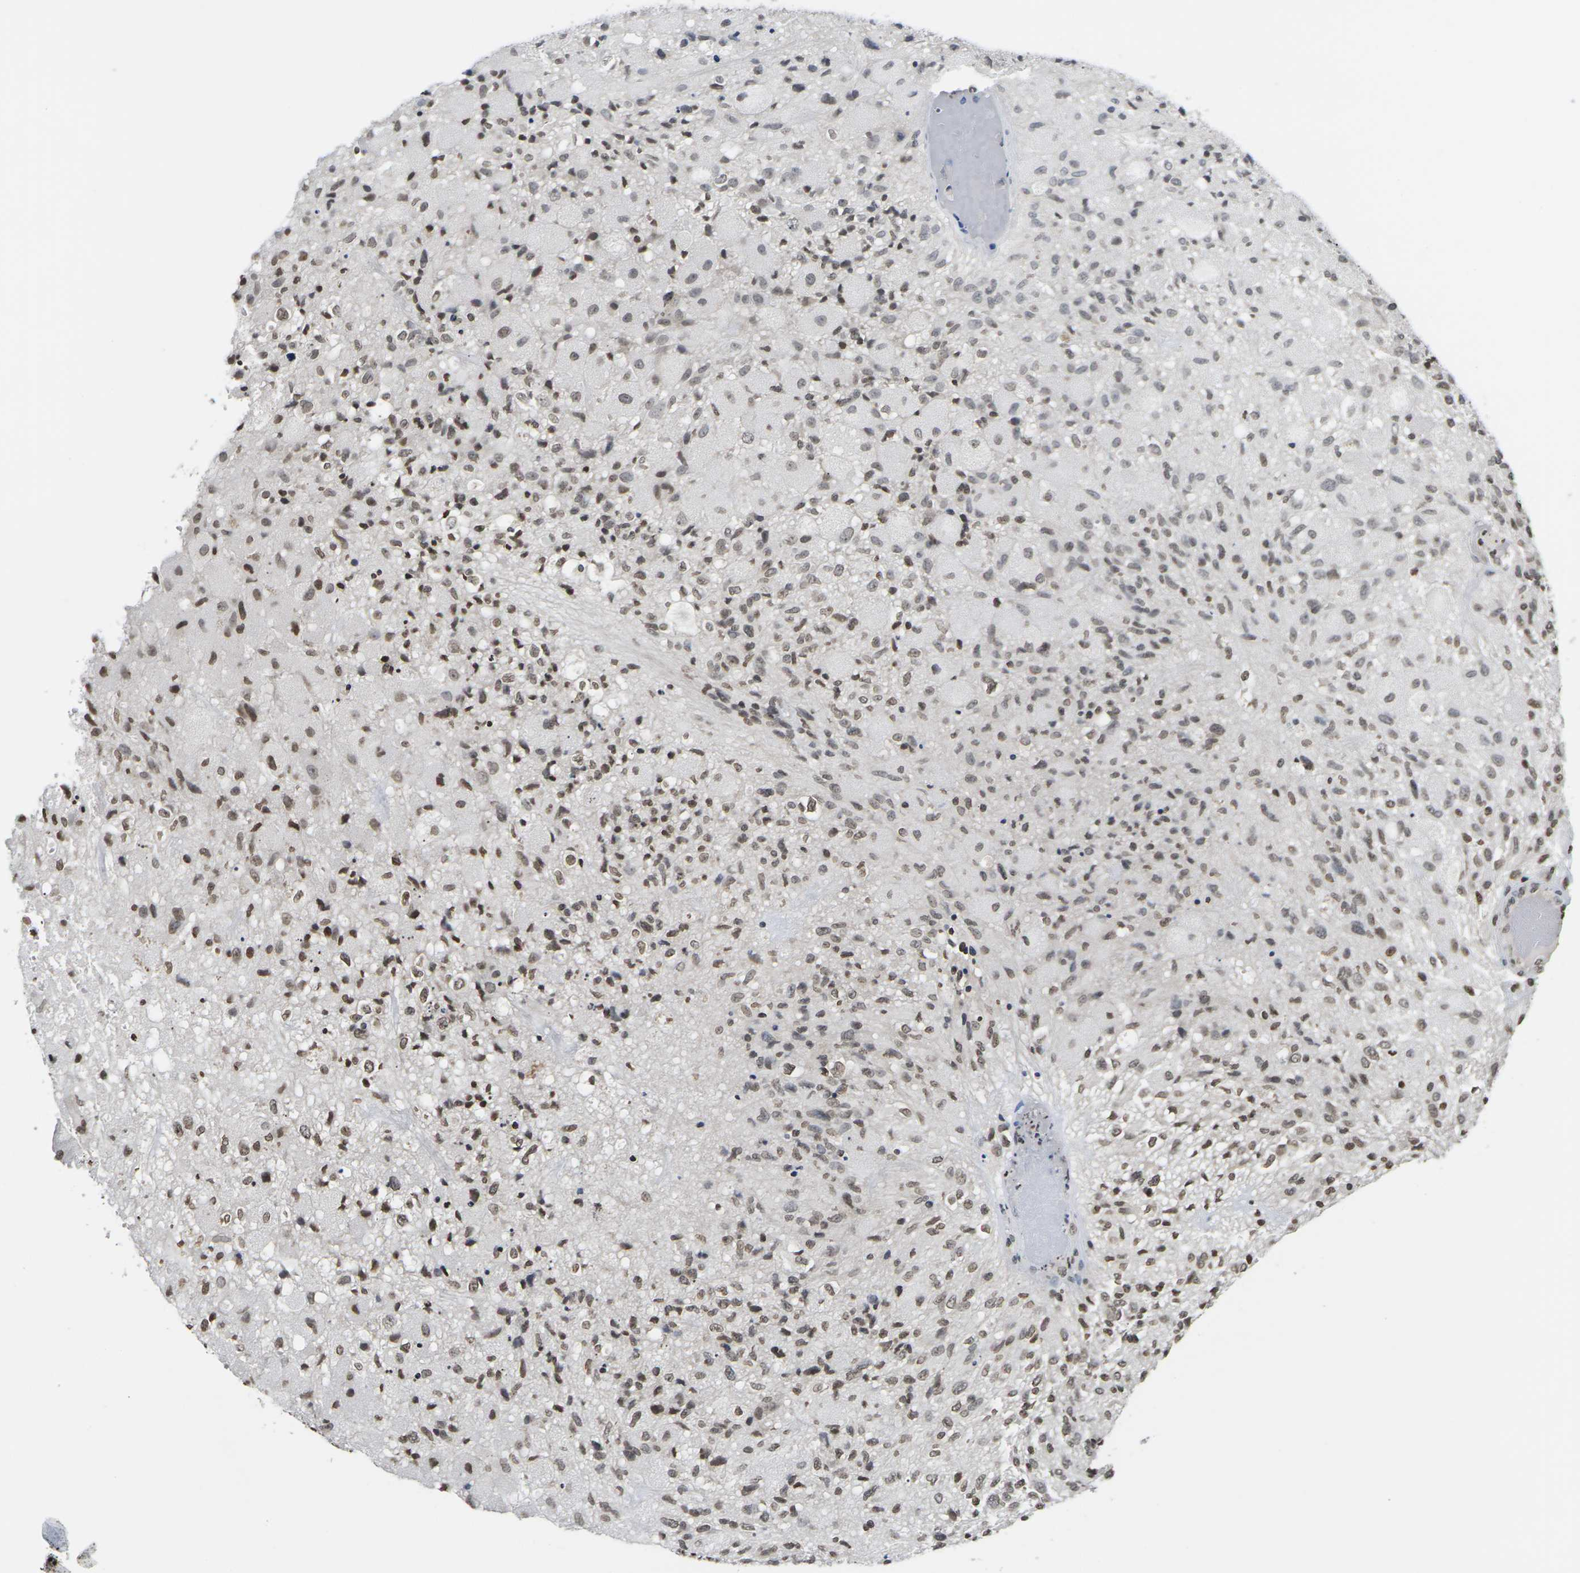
{"staining": {"intensity": "moderate", "quantity": ">75%", "location": "nuclear"}, "tissue": "glioma", "cell_type": "Tumor cells", "image_type": "cancer", "snomed": [{"axis": "morphology", "description": "Normal tissue, NOS"}, {"axis": "morphology", "description": "Glioma, malignant, High grade"}, {"axis": "topography", "description": "Cerebral cortex"}], "caption": "A high-resolution micrograph shows immunohistochemistry (IHC) staining of malignant glioma (high-grade), which exhibits moderate nuclear expression in approximately >75% of tumor cells. The staining was performed using DAB to visualize the protein expression in brown, while the nuclei were stained in blue with hematoxylin (Magnification: 20x).", "gene": "ETV5", "patient": {"sex": "male", "age": 77}}